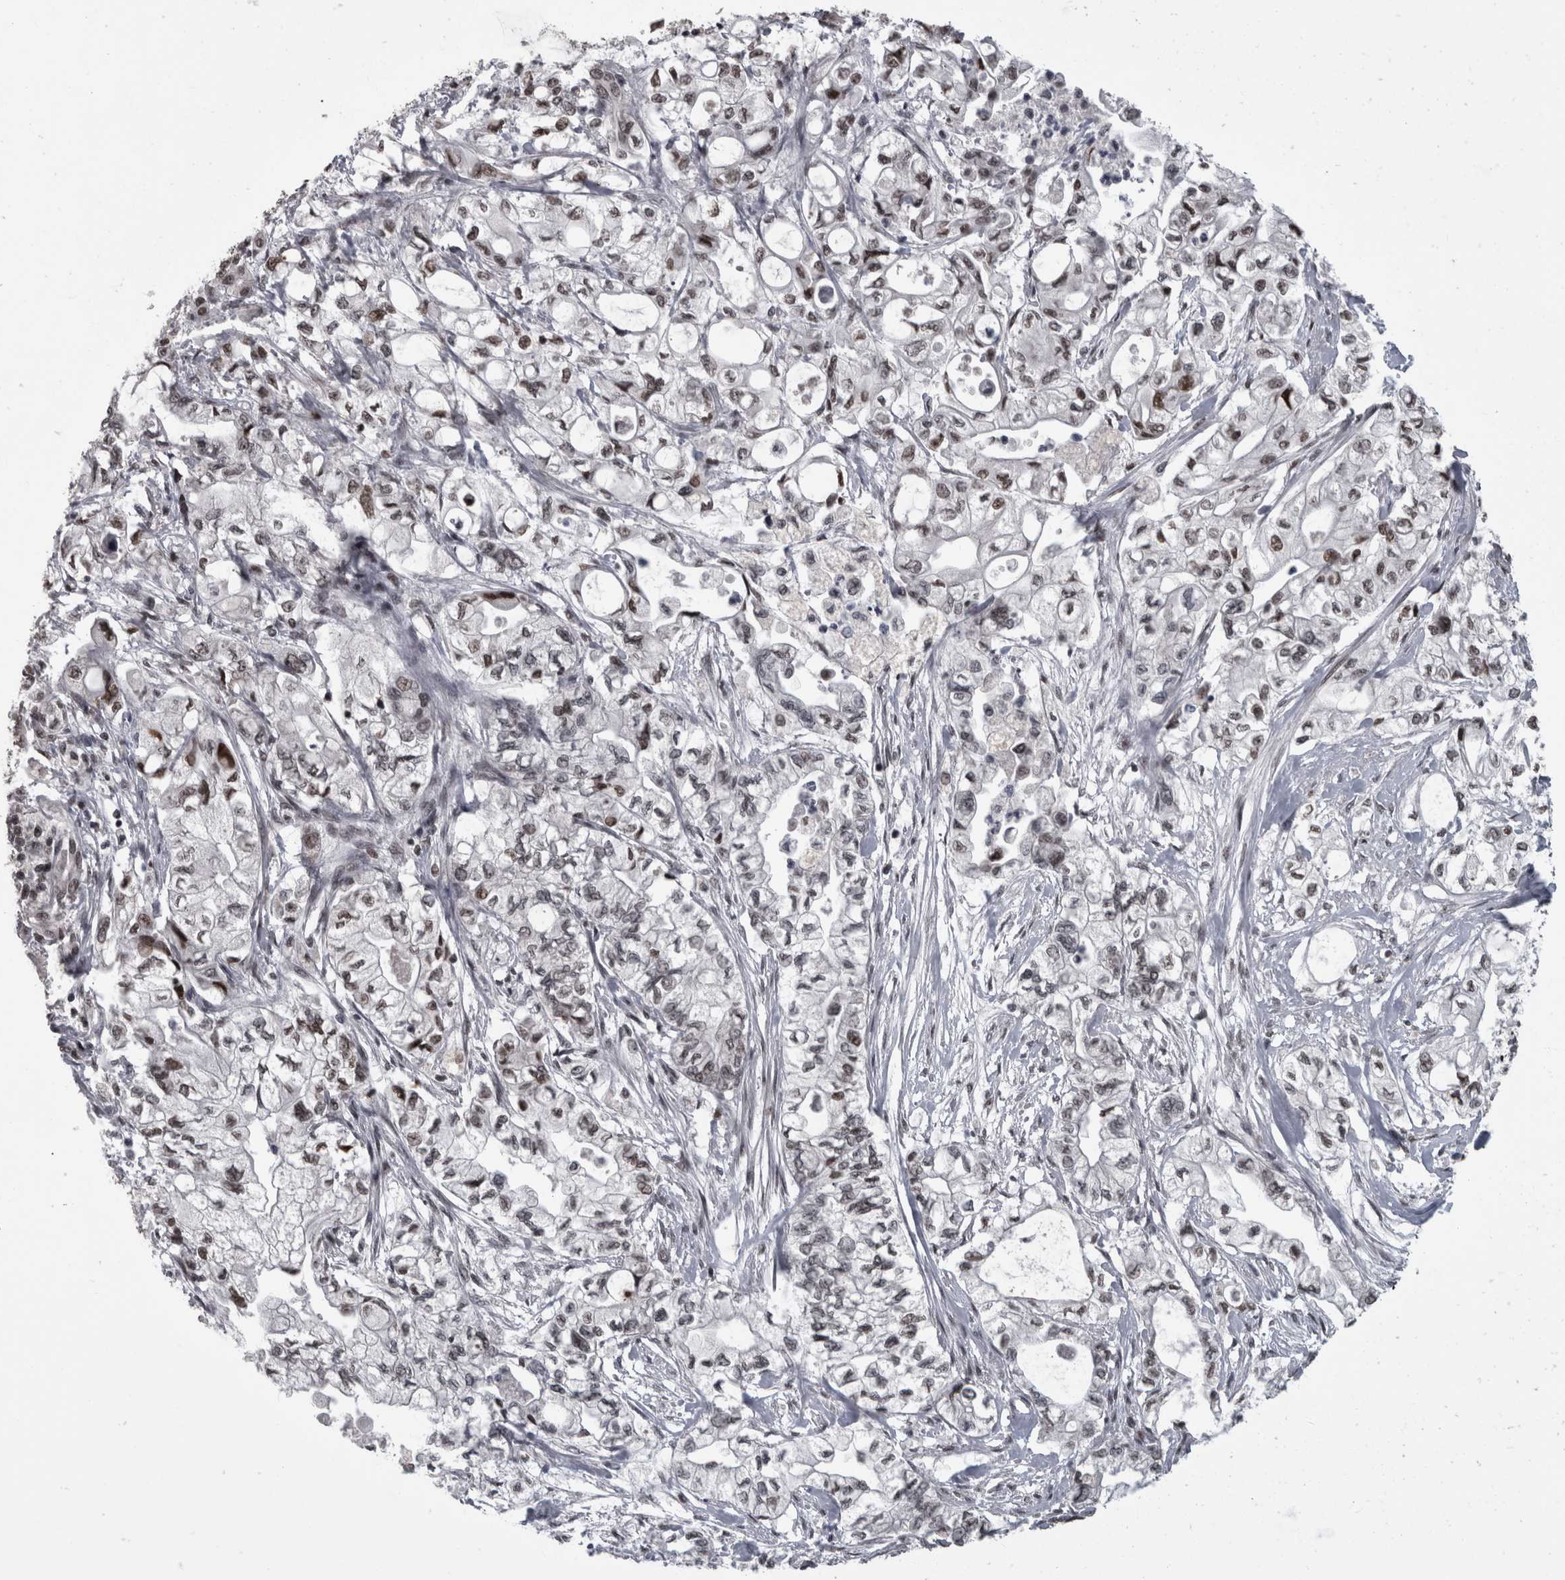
{"staining": {"intensity": "moderate", "quantity": "25%-75%", "location": "nuclear"}, "tissue": "pancreatic cancer", "cell_type": "Tumor cells", "image_type": "cancer", "snomed": [{"axis": "morphology", "description": "Adenocarcinoma, NOS"}, {"axis": "topography", "description": "Pancreas"}], "caption": "Pancreatic adenocarcinoma stained with a protein marker demonstrates moderate staining in tumor cells.", "gene": "ZSCAN2", "patient": {"sex": "male", "age": 79}}